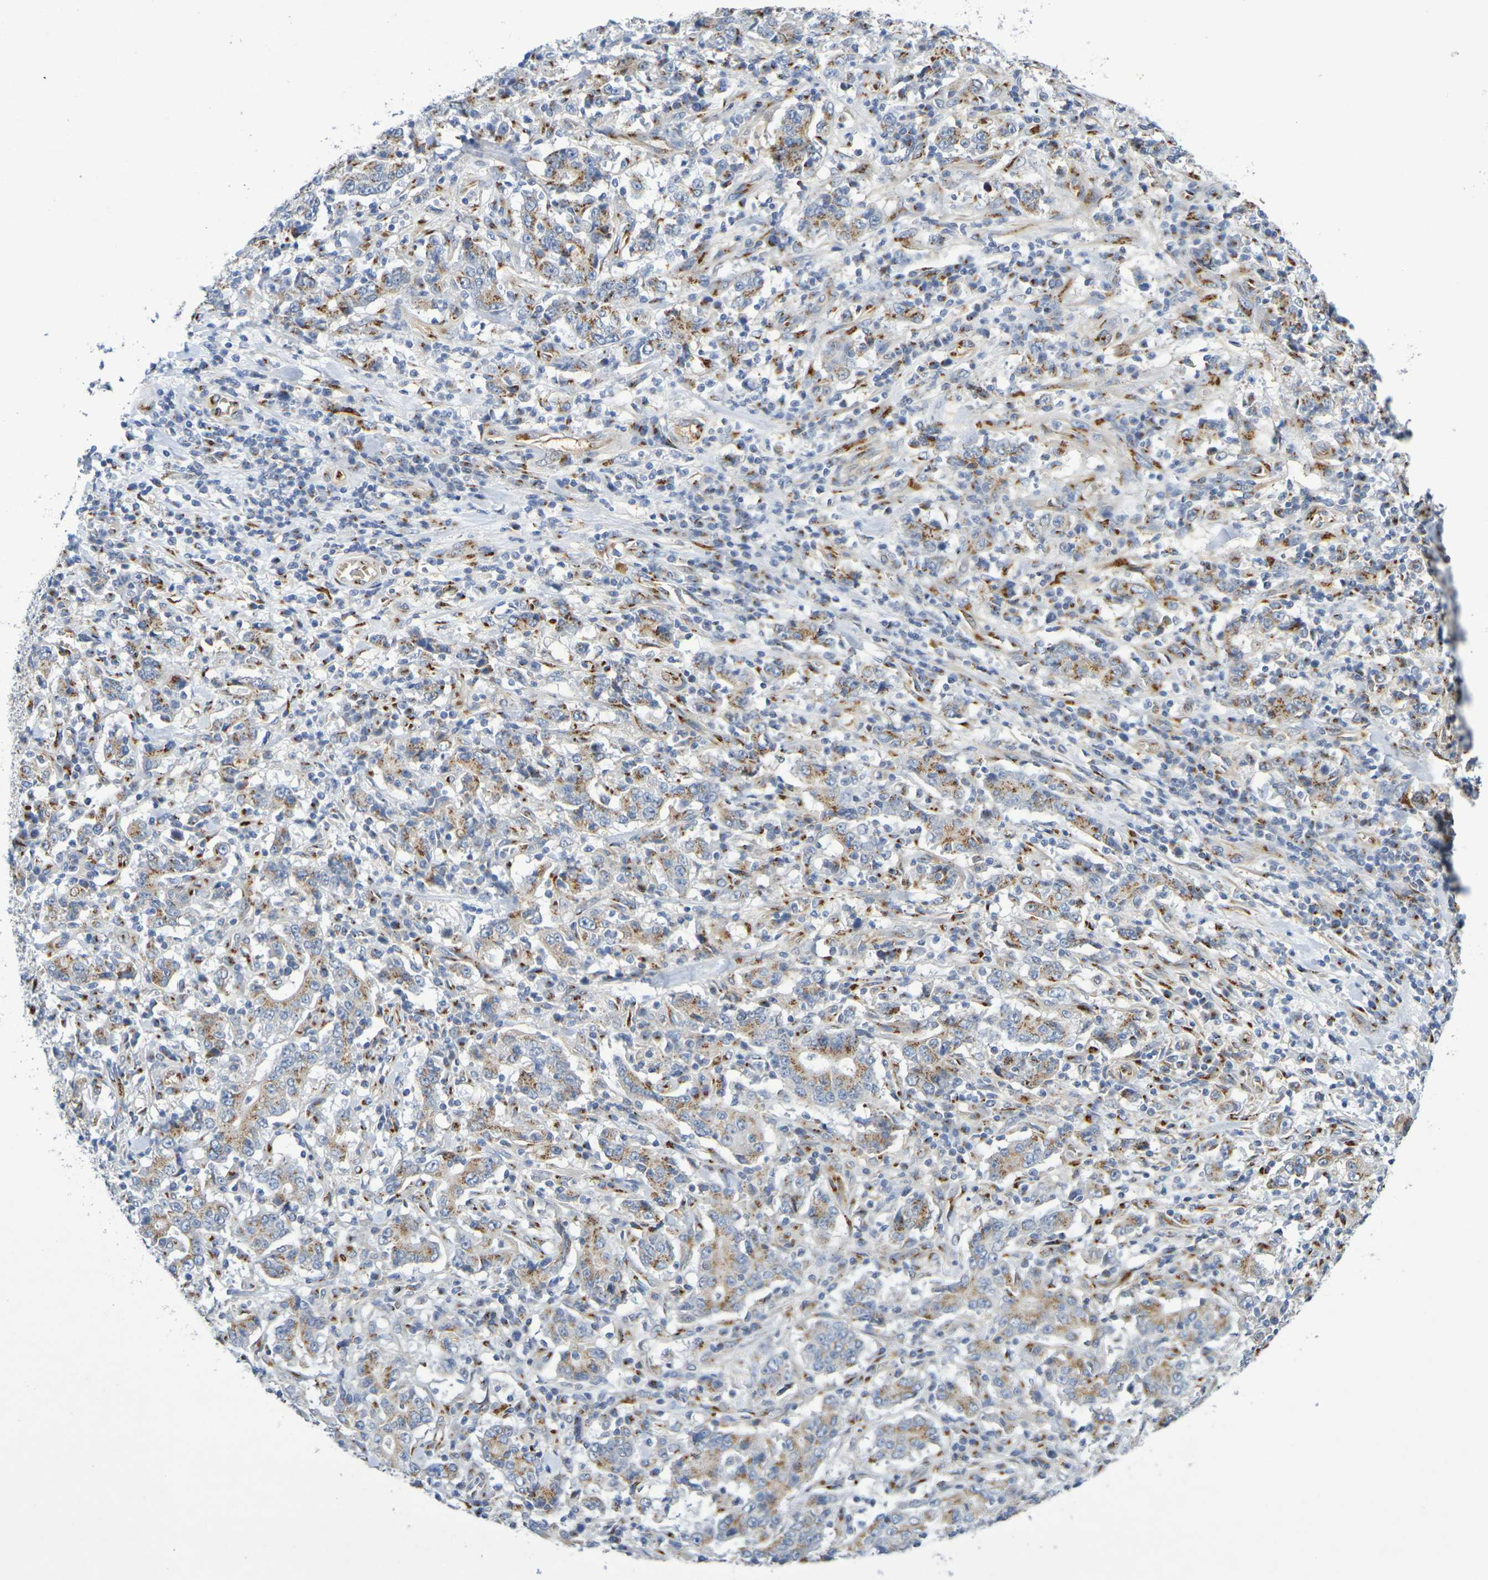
{"staining": {"intensity": "weak", "quantity": ">75%", "location": "cytoplasmic/membranous"}, "tissue": "stomach cancer", "cell_type": "Tumor cells", "image_type": "cancer", "snomed": [{"axis": "morphology", "description": "Normal tissue, NOS"}, {"axis": "morphology", "description": "Adenocarcinoma, NOS"}, {"axis": "topography", "description": "Stomach, upper"}, {"axis": "topography", "description": "Stomach"}], "caption": "Brown immunohistochemical staining in human stomach adenocarcinoma displays weak cytoplasmic/membranous staining in approximately >75% of tumor cells. (DAB (3,3'-diaminobenzidine) IHC, brown staining for protein, blue staining for nuclei).", "gene": "DCP2", "patient": {"sex": "male", "age": 59}}